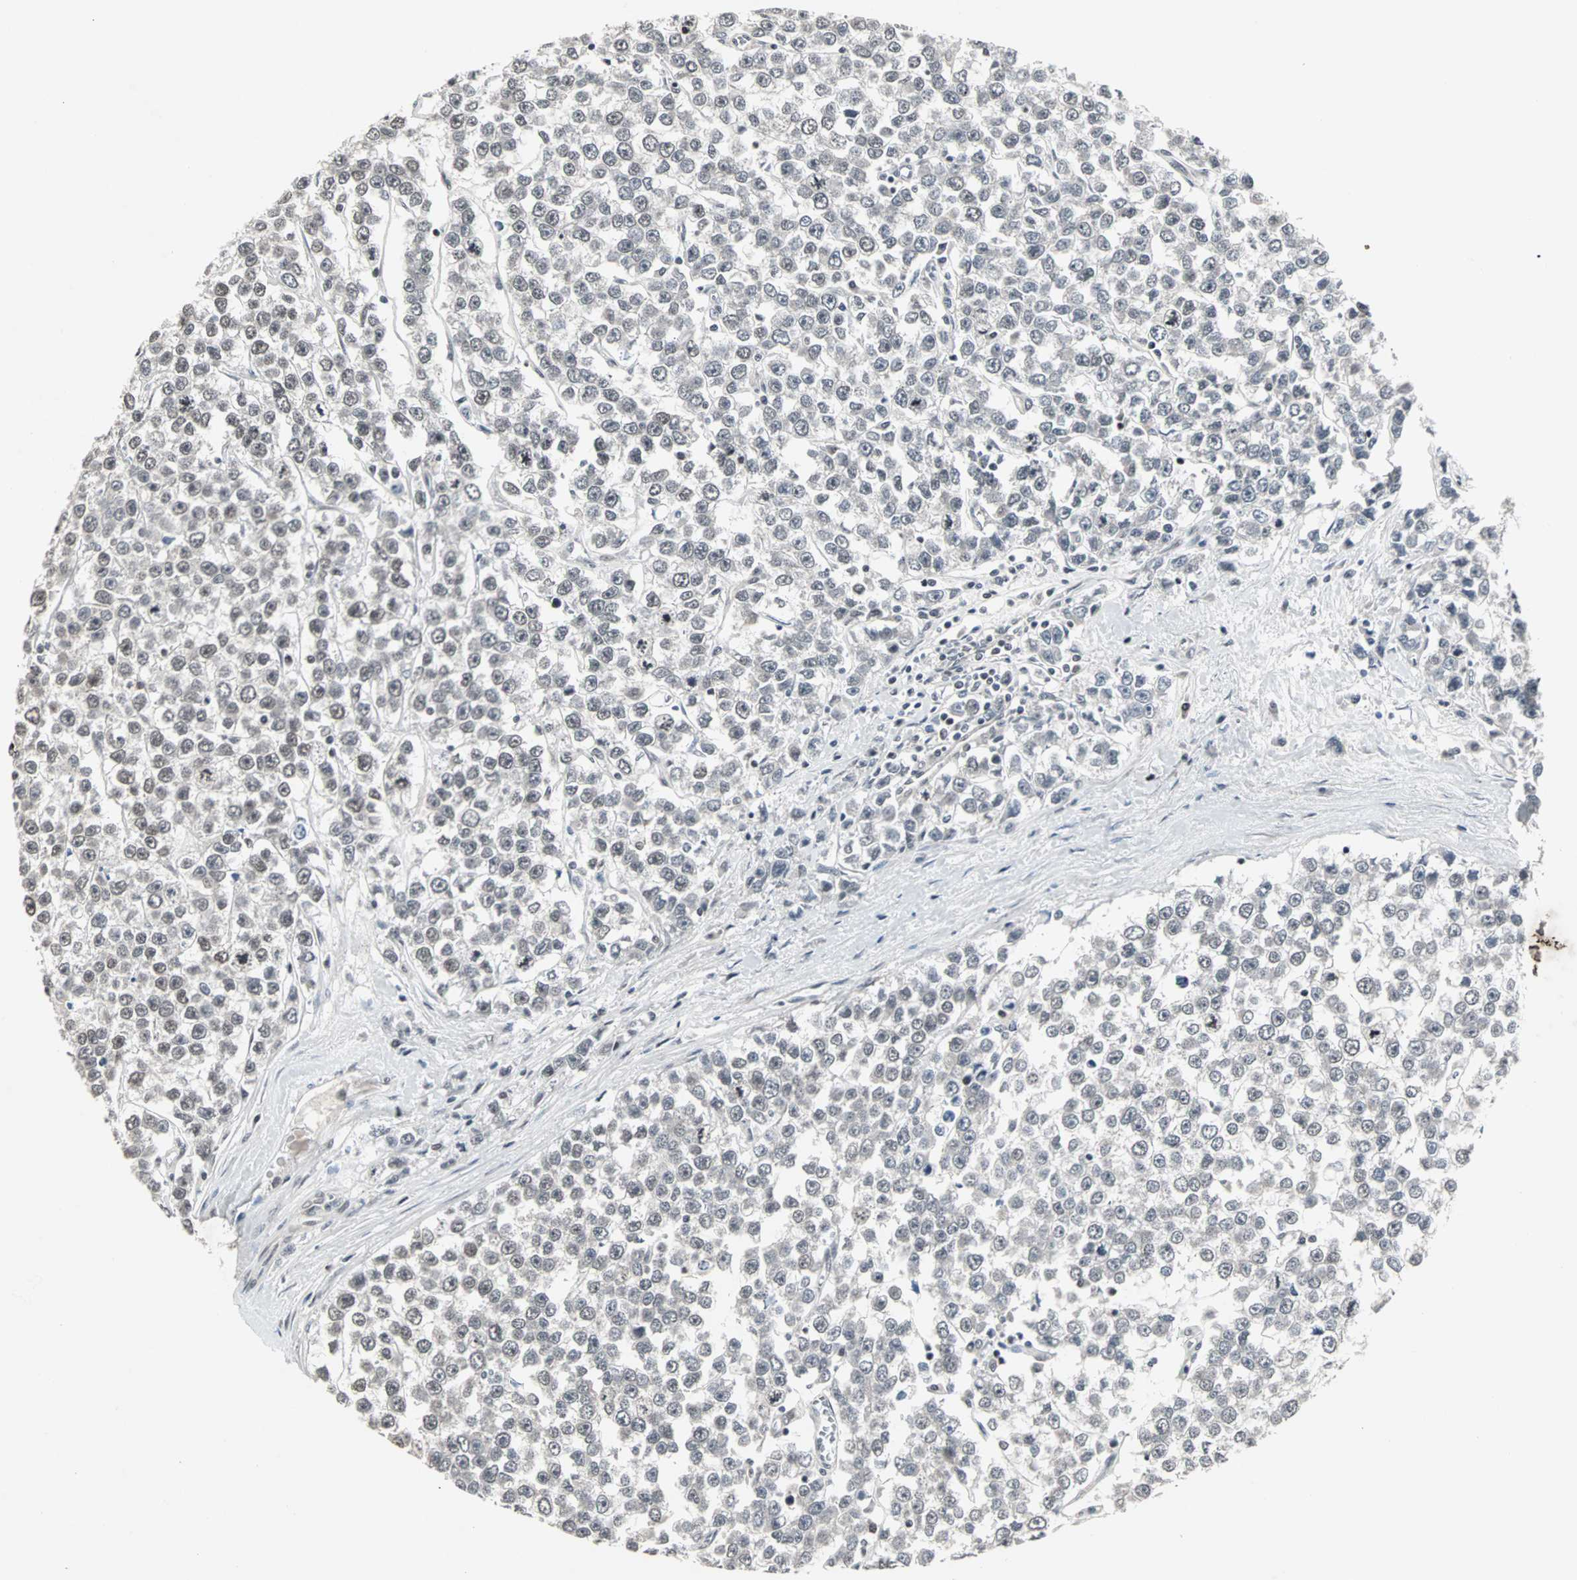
{"staining": {"intensity": "negative", "quantity": "none", "location": "none"}, "tissue": "testis cancer", "cell_type": "Tumor cells", "image_type": "cancer", "snomed": [{"axis": "morphology", "description": "Seminoma, NOS"}, {"axis": "morphology", "description": "Carcinoma, Embryonal, NOS"}, {"axis": "topography", "description": "Testis"}], "caption": "Immunohistochemistry (IHC) histopathology image of embryonal carcinoma (testis) stained for a protein (brown), which displays no positivity in tumor cells. The staining was performed using DAB (3,3'-diaminobenzidine) to visualize the protein expression in brown, while the nuclei were stained in blue with hematoxylin (Magnification: 20x).", "gene": "PNKP", "patient": {"sex": "male", "age": 52}}